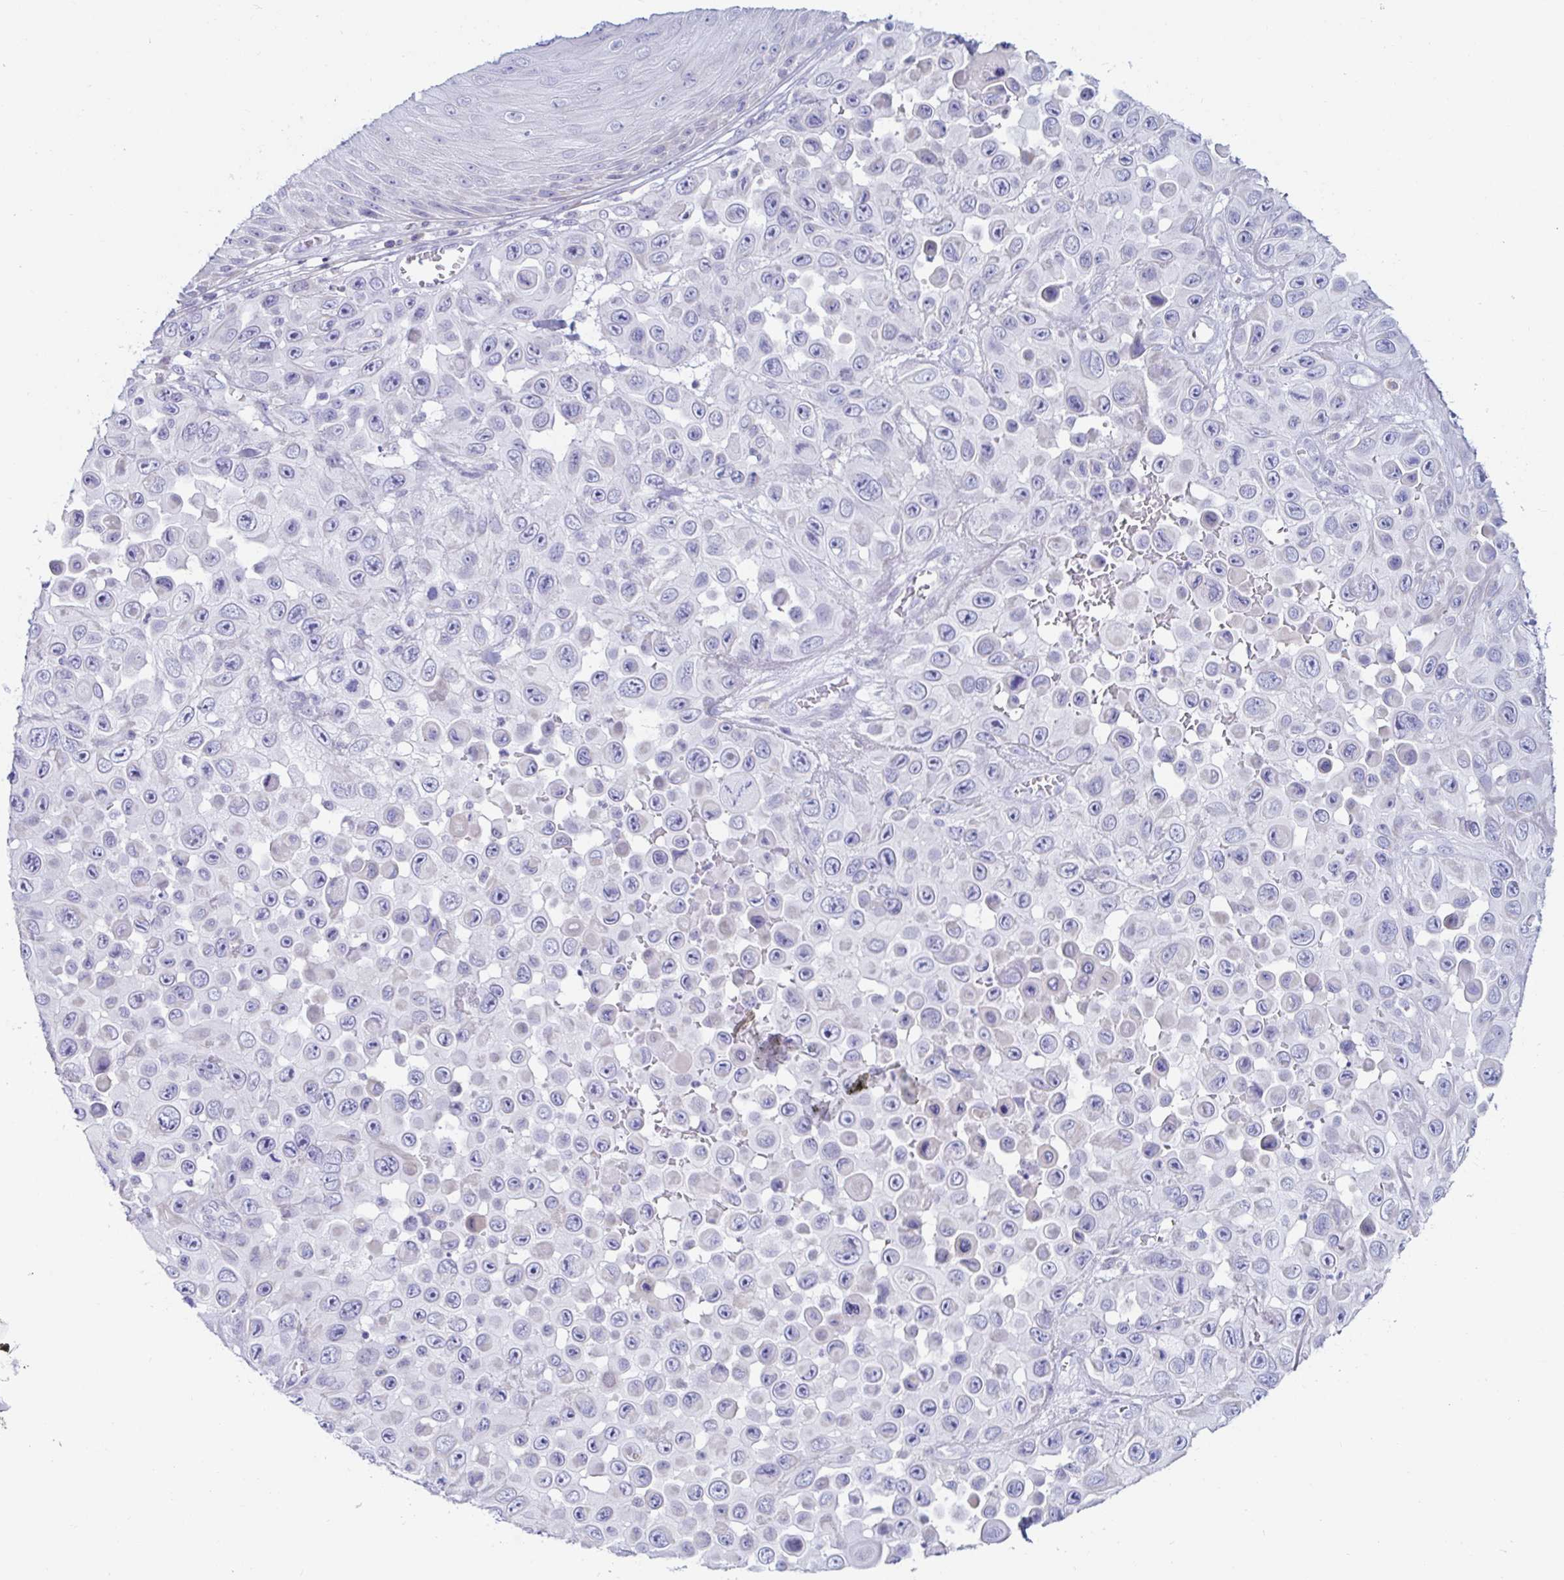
{"staining": {"intensity": "negative", "quantity": "none", "location": "none"}, "tissue": "skin cancer", "cell_type": "Tumor cells", "image_type": "cancer", "snomed": [{"axis": "morphology", "description": "Squamous cell carcinoma, NOS"}, {"axis": "topography", "description": "Skin"}], "caption": "This is a histopathology image of IHC staining of skin squamous cell carcinoma, which shows no staining in tumor cells.", "gene": "C4orf17", "patient": {"sex": "male", "age": 81}}